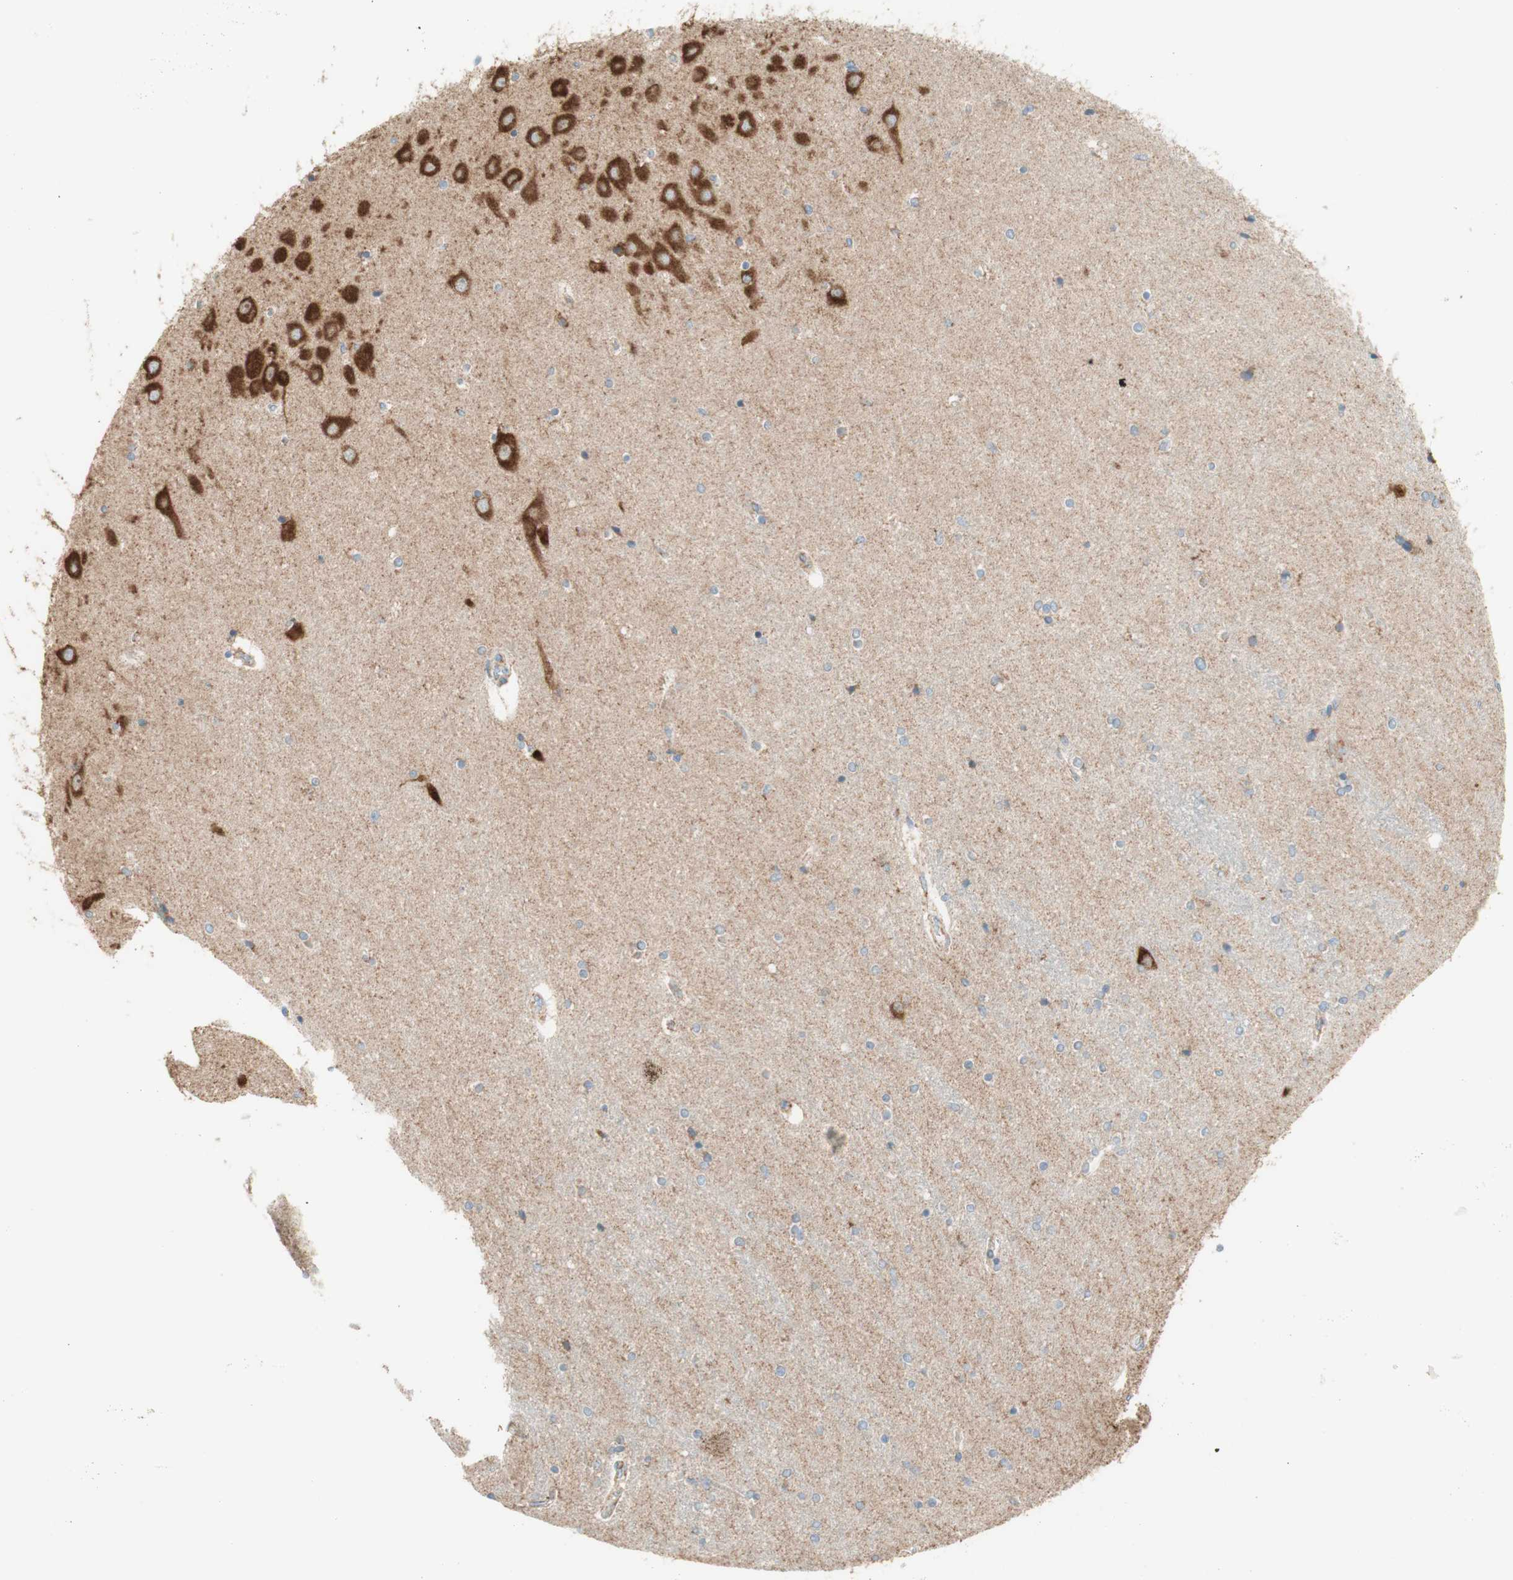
{"staining": {"intensity": "negative", "quantity": "none", "location": "none"}, "tissue": "hippocampus", "cell_type": "Glial cells", "image_type": "normal", "snomed": [{"axis": "morphology", "description": "Normal tissue, NOS"}, {"axis": "topography", "description": "Hippocampus"}], "caption": "Immunohistochemical staining of benign human hippocampus exhibits no significant expression in glial cells.", "gene": "TOMM20", "patient": {"sex": "female", "age": 54}}